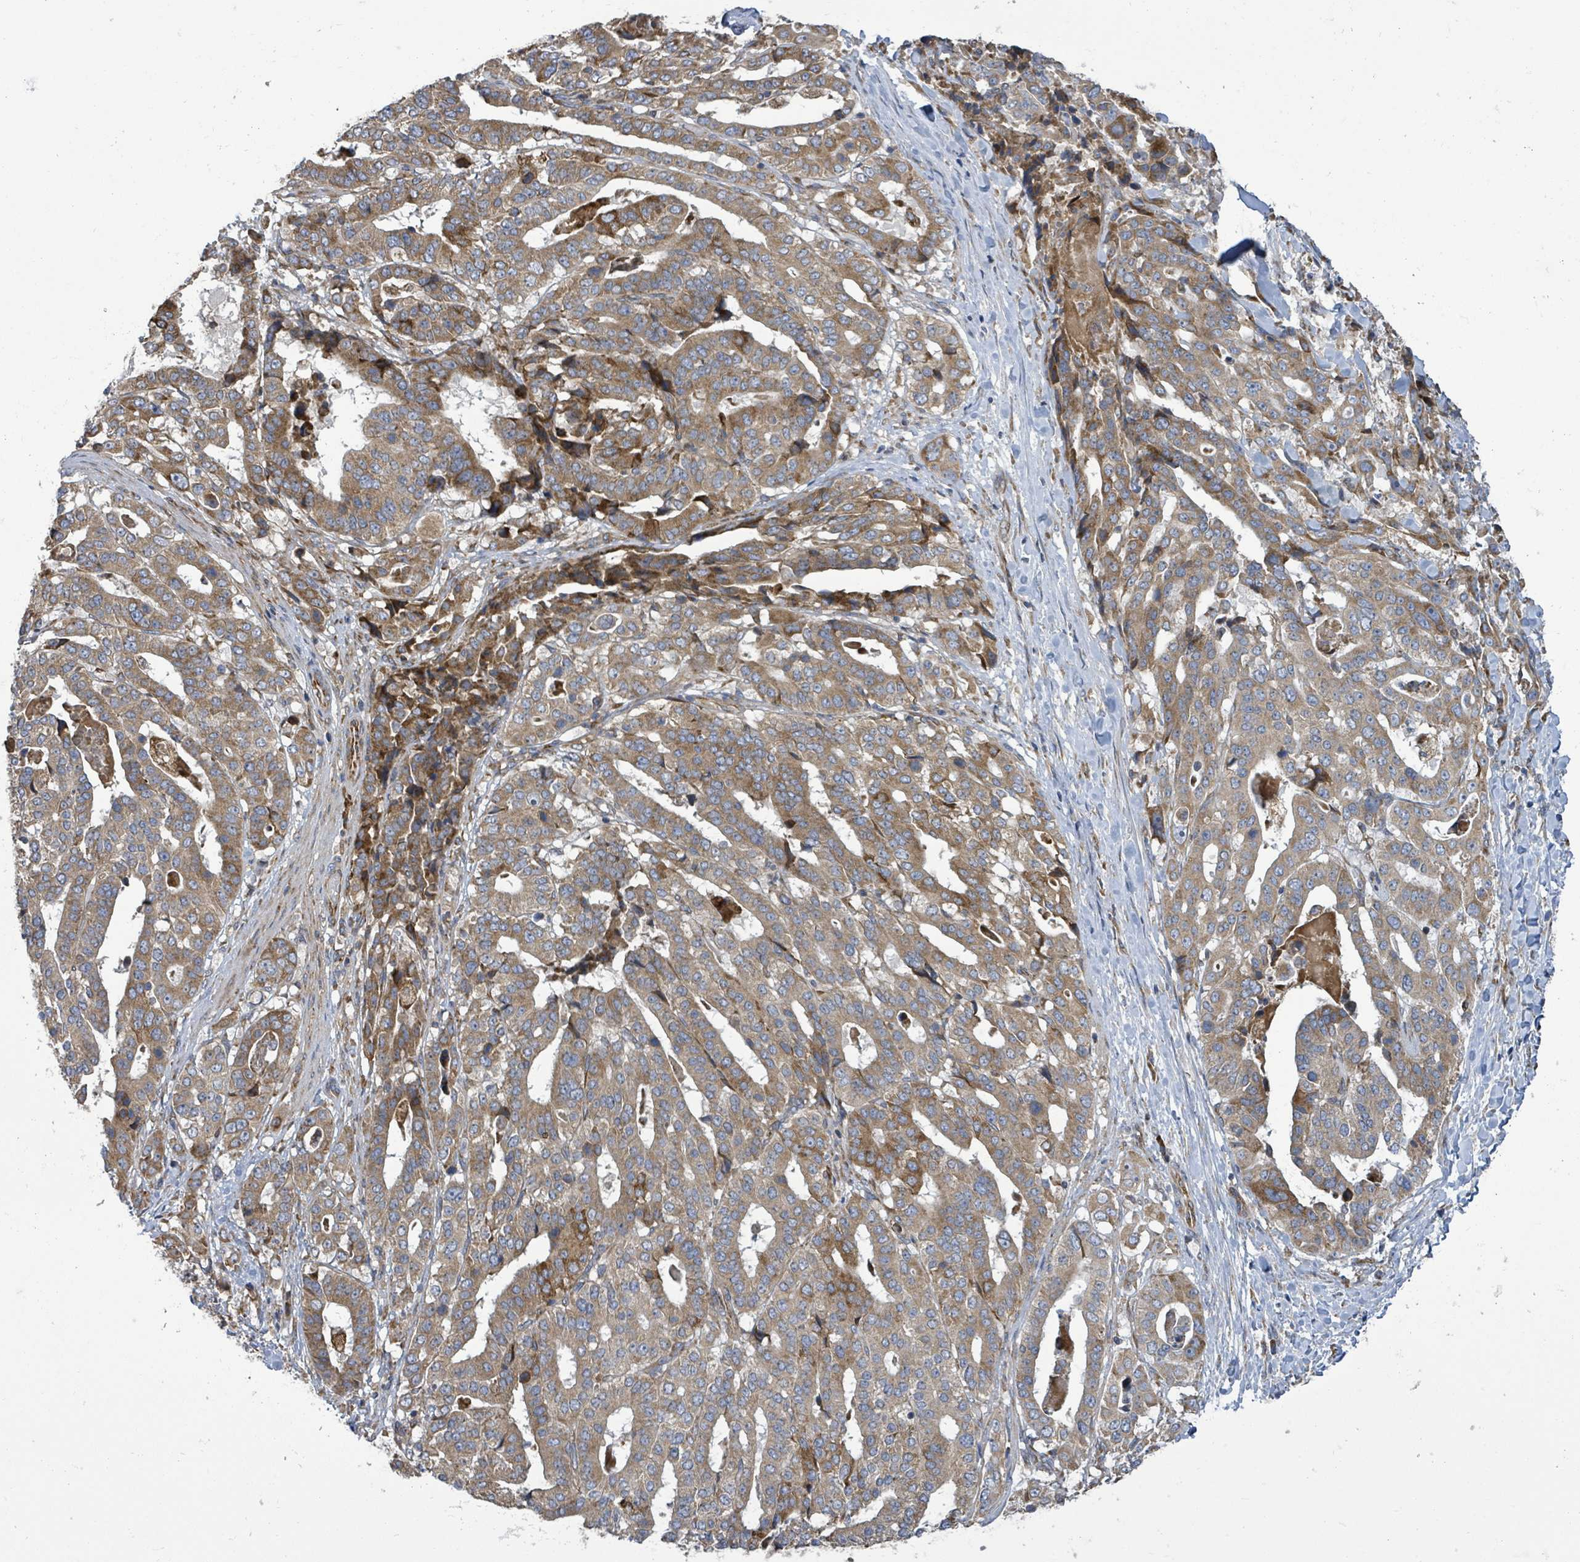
{"staining": {"intensity": "moderate", "quantity": ">75%", "location": "cytoplasmic/membranous"}, "tissue": "stomach cancer", "cell_type": "Tumor cells", "image_type": "cancer", "snomed": [{"axis": "morphology", "description": "Adenocarcinoma, NOS"}, {"axis": "topography", "description": "Stomach"}], "caption": "A brown stain labels moderate cytoplasmic/membranous staining of a protein in human stomach cancer tumor cells. (brown staining indicates protein expression, while blue staining denotes nuclei).", "gene": "NOMO1", "patient": {"sex": "male", "age": 48}}